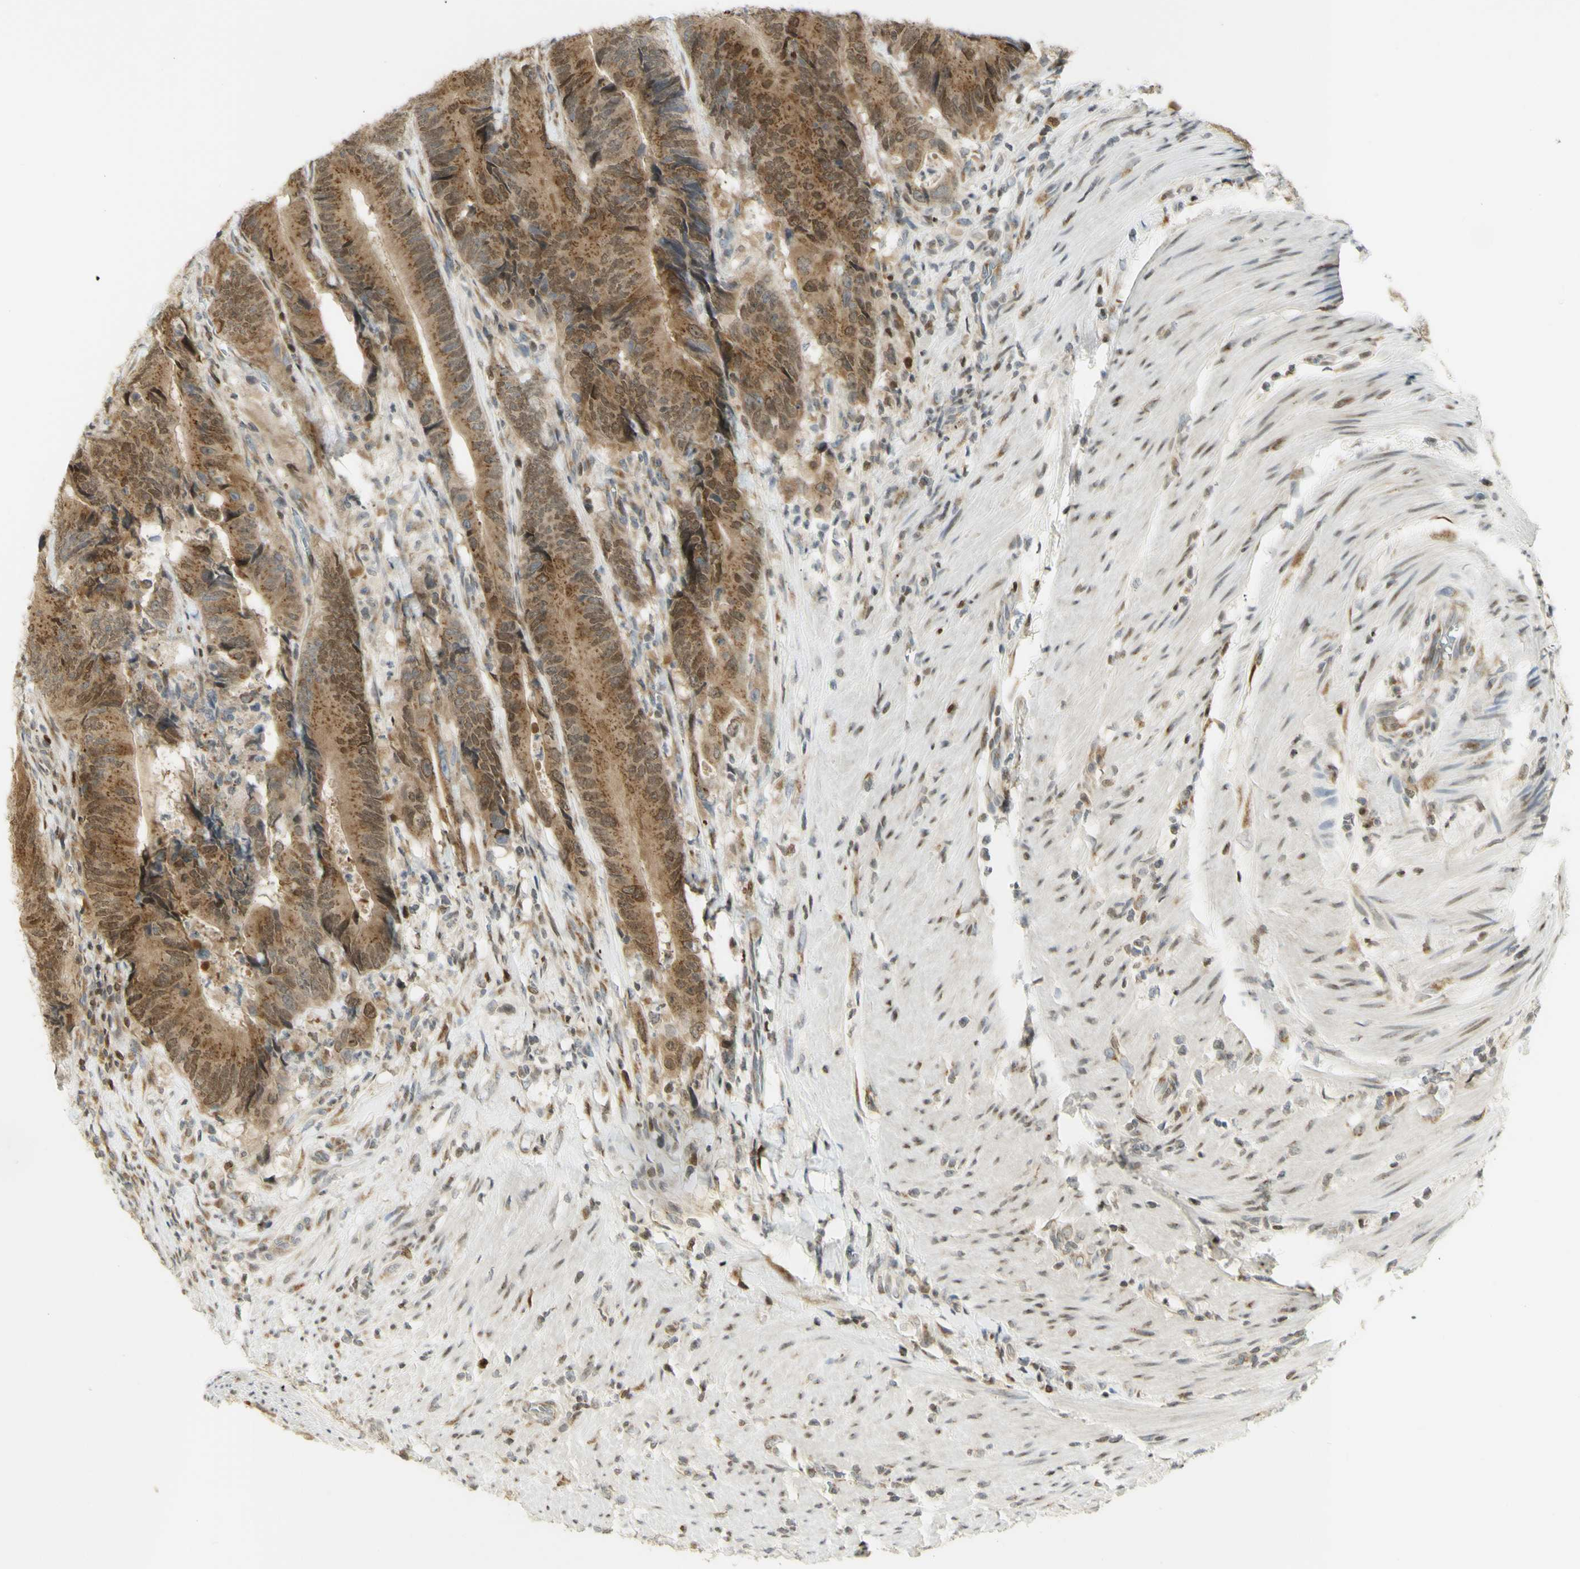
{"staining": {"intensity": "moderate", "quantity": ">75%", "location": "cytoplasmic/membranous,nuclear"}, "tissue": "colorectal cancer", "cell_type": "Tumor cells", "image_type": "cancer", "snomed": [{"axis": "morphology", "description": "Normal tissue, NOS"}, {"axis": "morphology", "description": "Adenocarcinoma, NOS"}, {"axis": "topography", "description": "Colon"}], "caption": "This image displays immunohistochemistry staining of human adenocarcinoma (colorectal), with medium moderate cytoplasmic/membranous and nuclear expression in about >75% of tumor cells.", "gene": "KIF11", "patient": {"sex": "male", "age": 56}}